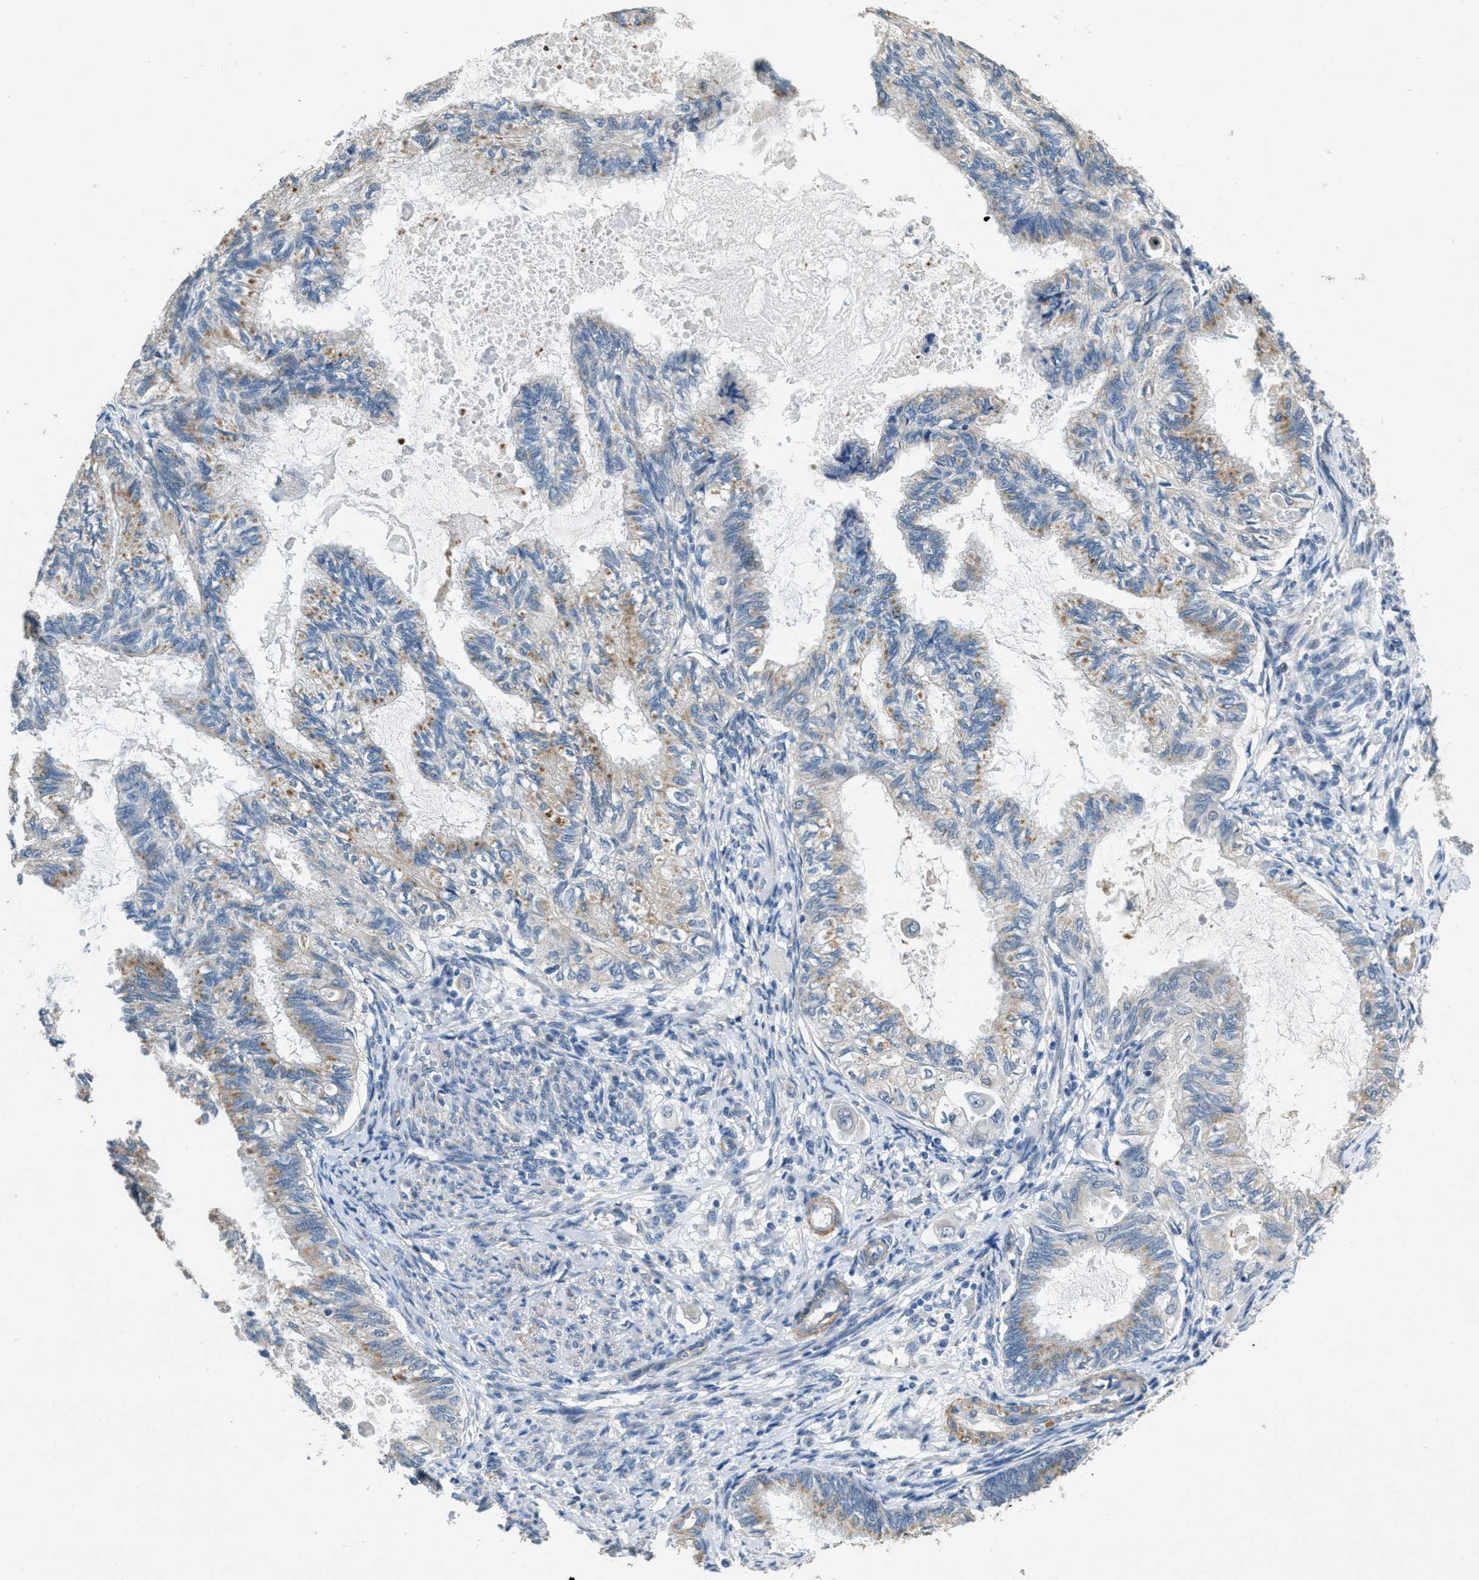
{"staining": {"intensity": "weak", "quantity": "25%-75%", "location": "cytoplasmic/membranous"}, "tissue": "cervical cancer", "cell_type": "Tumor cells", "image_type": "cancer", "snomed": [{"axis": "morphology", "description": "Normal tissue, NOS"}, {"axis": "morphology", "description": "Adenocarcinoma, NOS"}, {"axis": "topography", "description": "Cervix"}, {"axis": "topography", "description": "Endometrium"}], "caption": "A brown stain highlights weak cytoplasmic/membranous staining of a protein in human cervical adenocarcinoma tumor cells. (DAB = brown stain, brightfield microscopy at high magnification).", "gene": "TOMM70", "patient": {"sex": "female", "age": 86}}